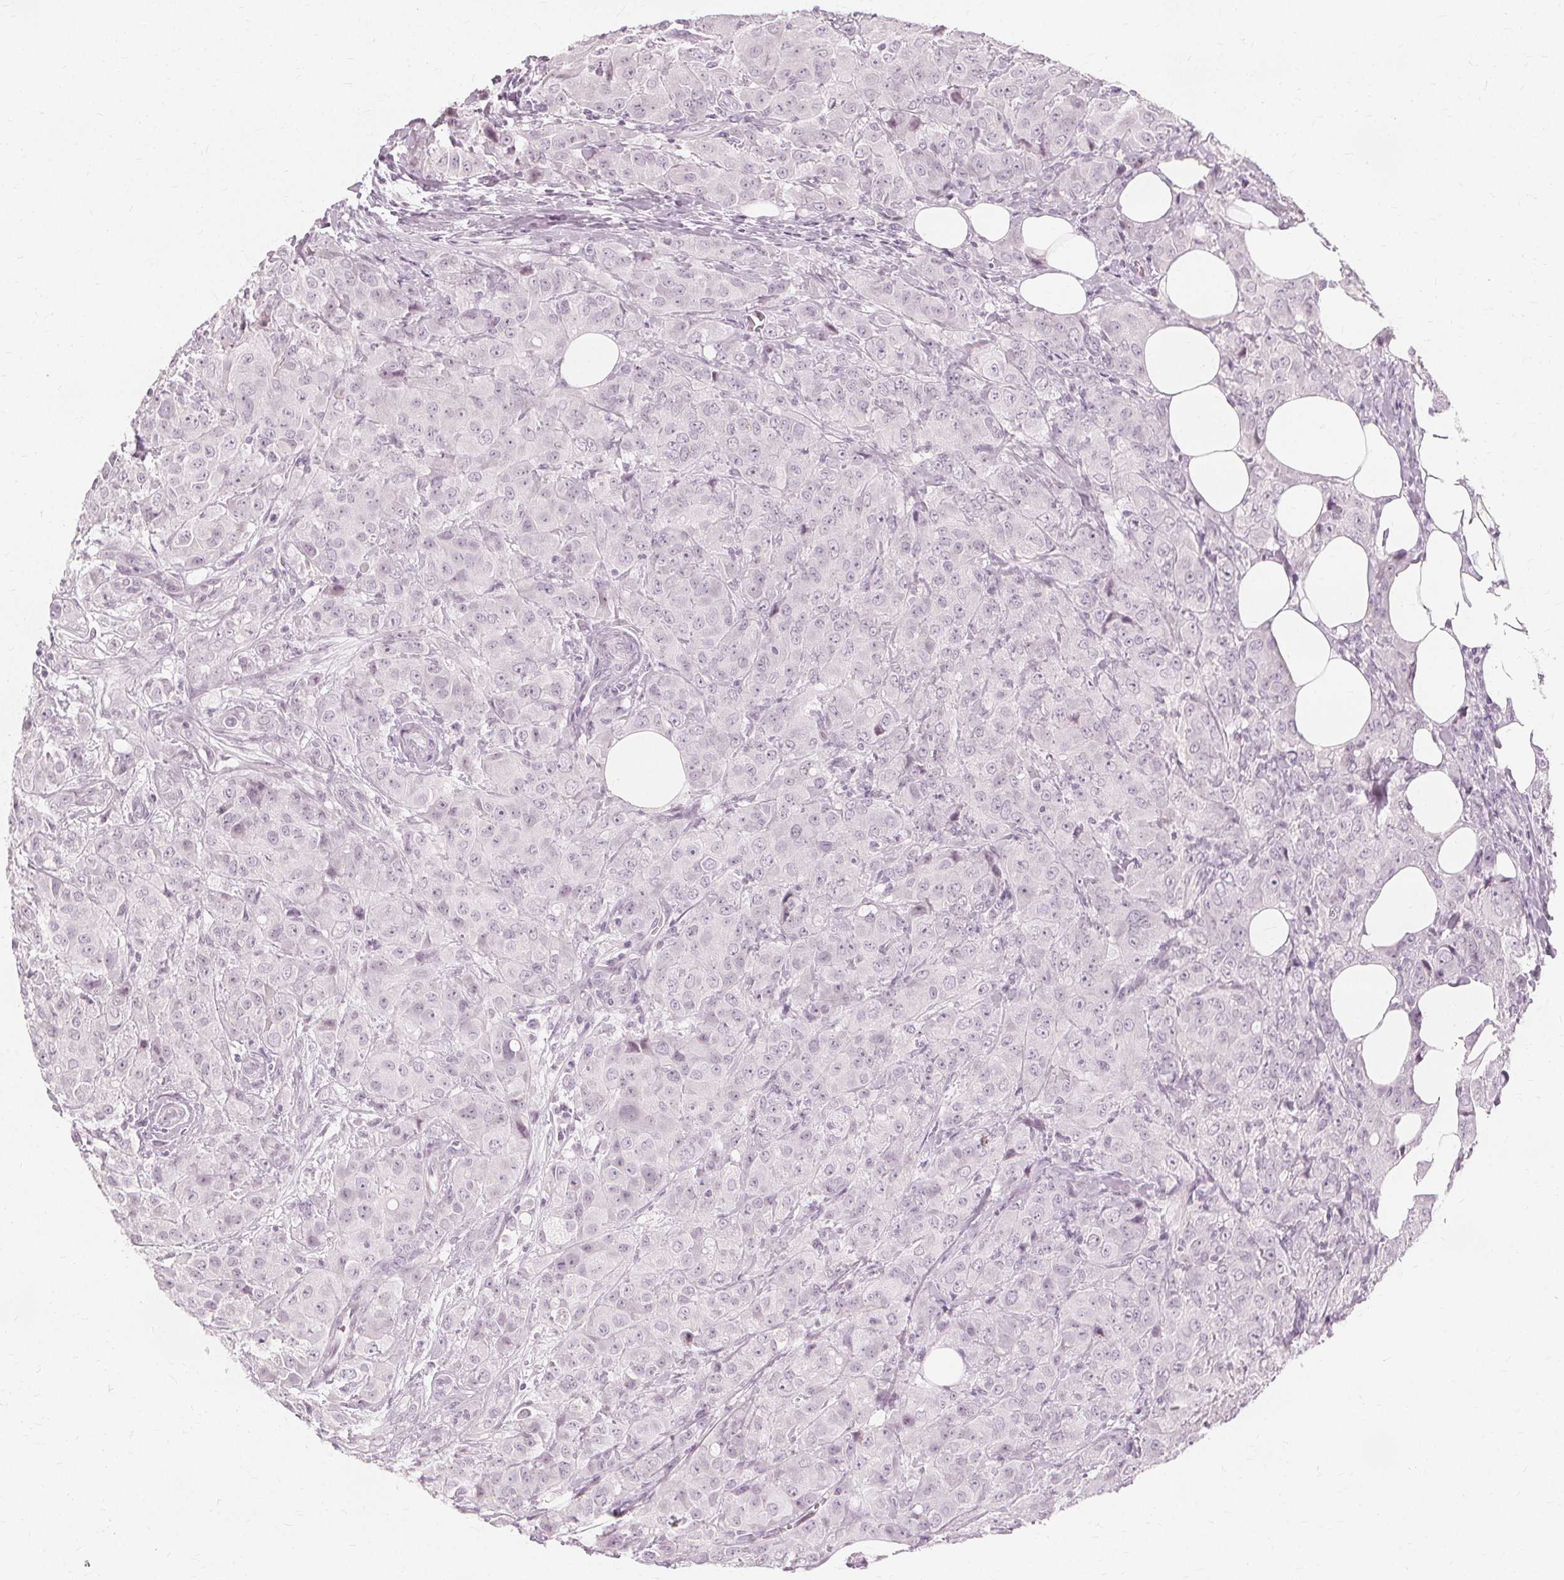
{"staining": {"intensity": "negative", "quantity": "none", "location": "none"}, "tissue": "breast cancer", "cell_type": "Tumor cells", "image_type": "cancer", "snomed": [{"axis": "morphology", "description": "Normal tissue, NOS"}, {"axis": "morphology", "description": "Duct carcinoma"}, {"axis": "topography", "description": "Breast"}], "caption": "Image shows no protein staining in tumor cells of breast cancer (invasive ductal carcinoma) tissue. (DAB (3,3'-diaminobenzidine) immunohistochemistry visualized using brightfield microscopy, high magnification).", "gene": "NXPE1", "patient": {"sex": "female", "age": 43}}